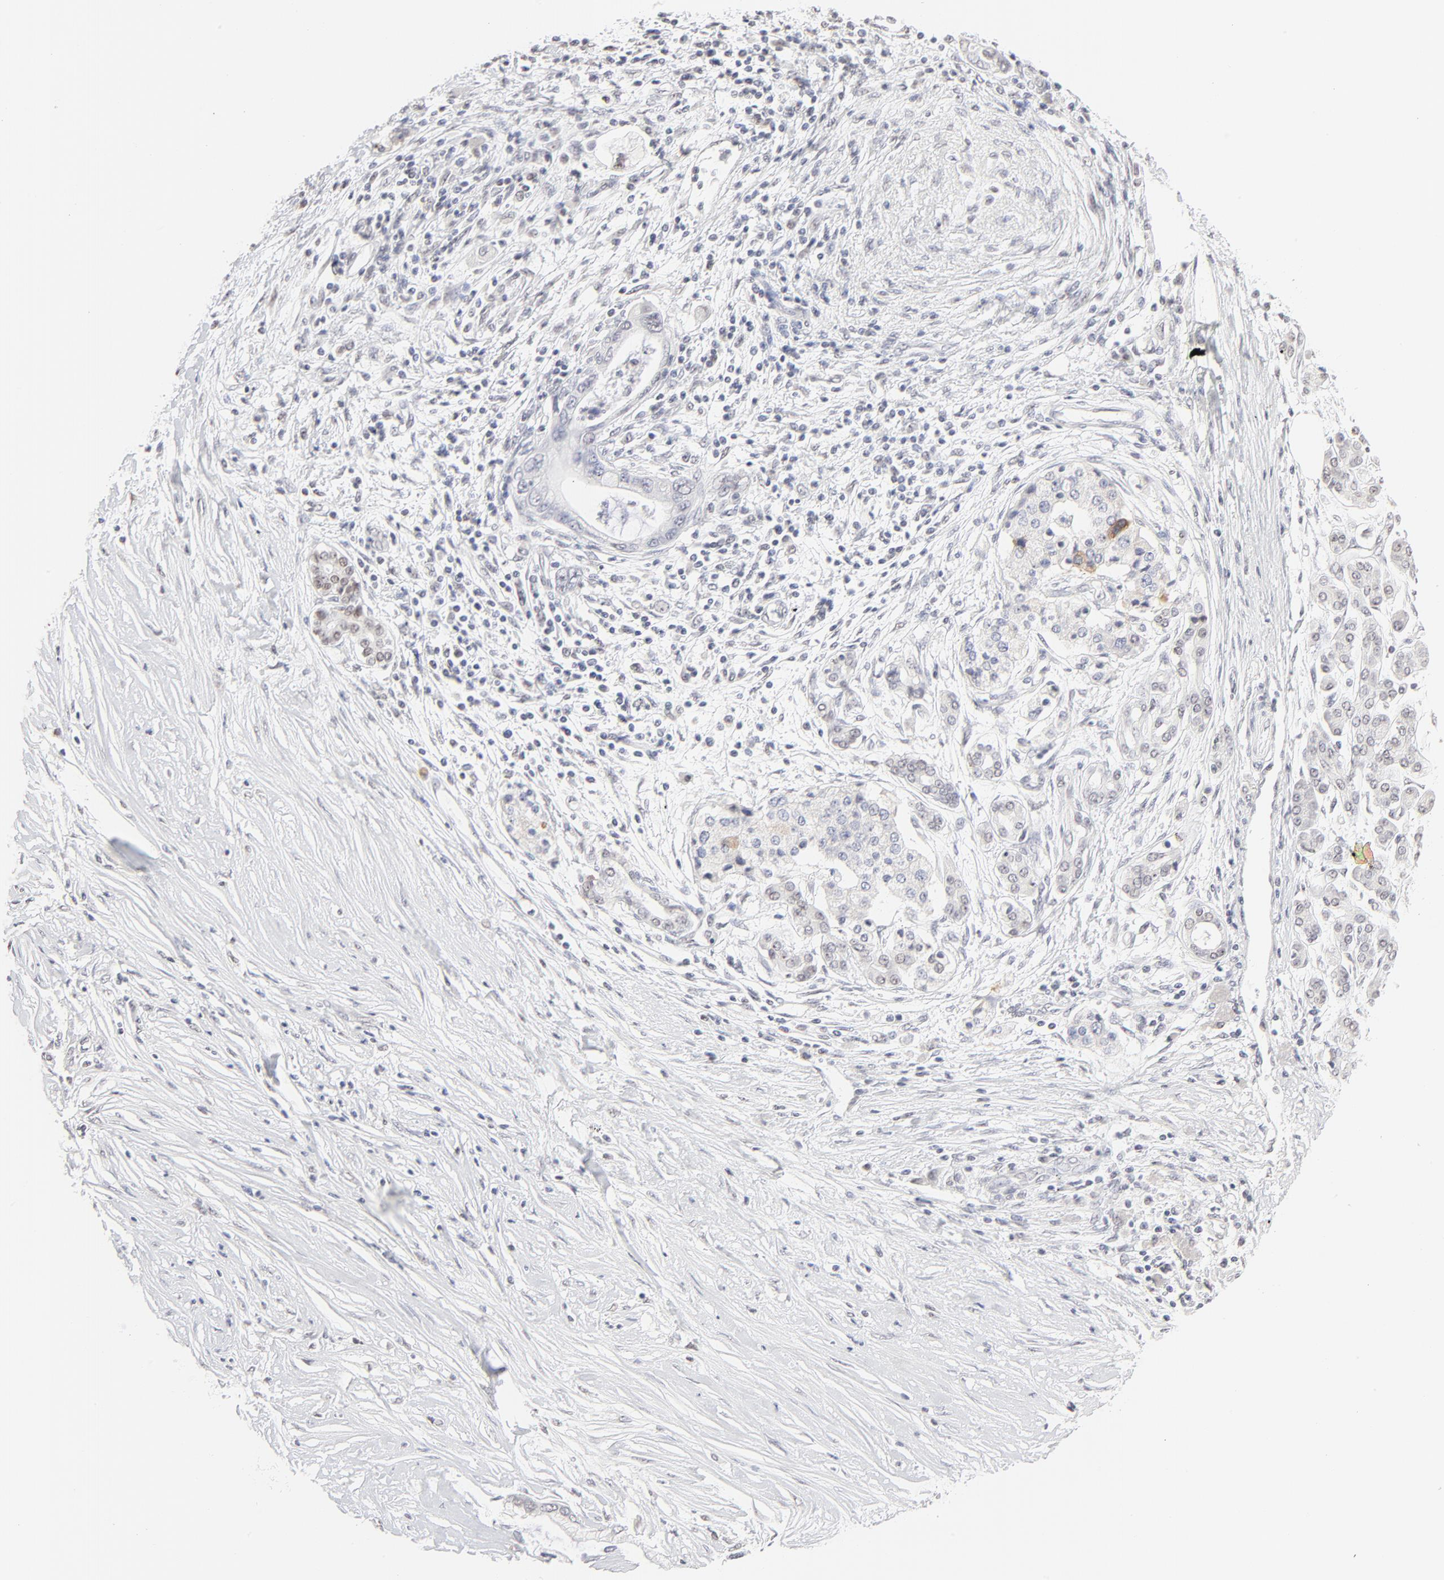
{"staining": {"intensity": "negative", "quantity": "none", "location": "none"}, "tissue": "pancreatic cancer", "cell_type": "Tumor cells", "image_type": "cancer", "snomed": [{"axis": "morphology", "description": "Adenocarcinoma, NOS"}, {"axis": "topography", "description": "Pancreas"}], "caption": "High magnification brightfield microscopy of pancreatic cancer (adenocarcinoma) stained with DAB (3,3'-diaminobenzidine) (brown) and counterstained with hematoxylin (blue): tumor cells show no significant staining.", "gene": "NFIL3", "patient": {"sex": "female", "age": 59}}